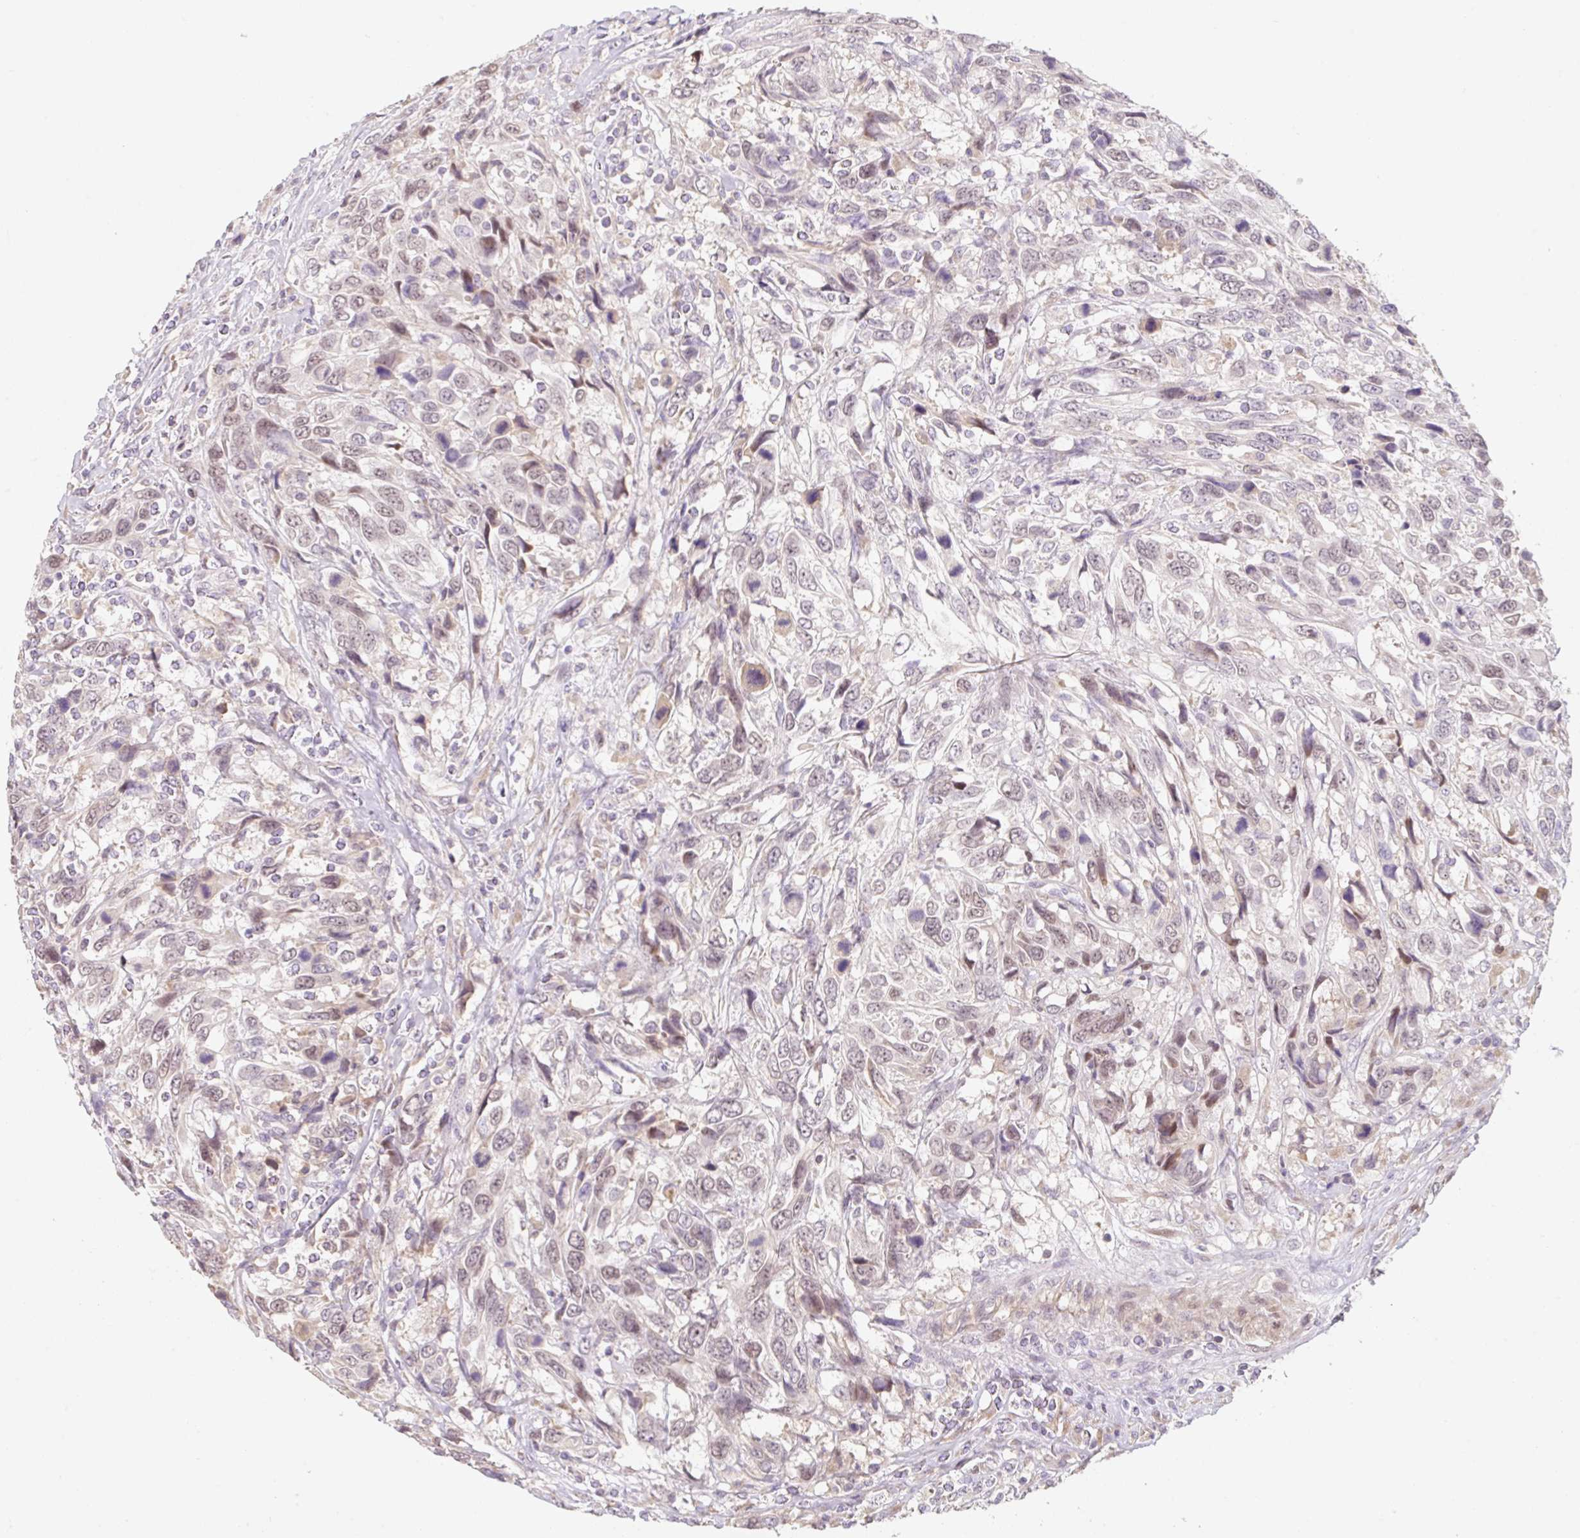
{"staining": {"intensity": "weak", "quantity": "25%-75%", "location": "nuclear"}, "tissue": "urothelial cancer", "cell_type": "Tumor cells", "image_type": "cancer", "snomed": [{"axis": "morphology", "description": "Urothelial carcinoma, High grade"}, {"axis": "topography", "description": "Urinary bladder"}], "caption": "Urothelial cancer stained with immunohistochemistry shows weak nuclear positivity in approximately 25%-75% of tumor cells. The protein is shown in brown color, while the nuclei are stained blue.", "gene": "MIA2", "patient": {"sex": "female", "age": 70}}